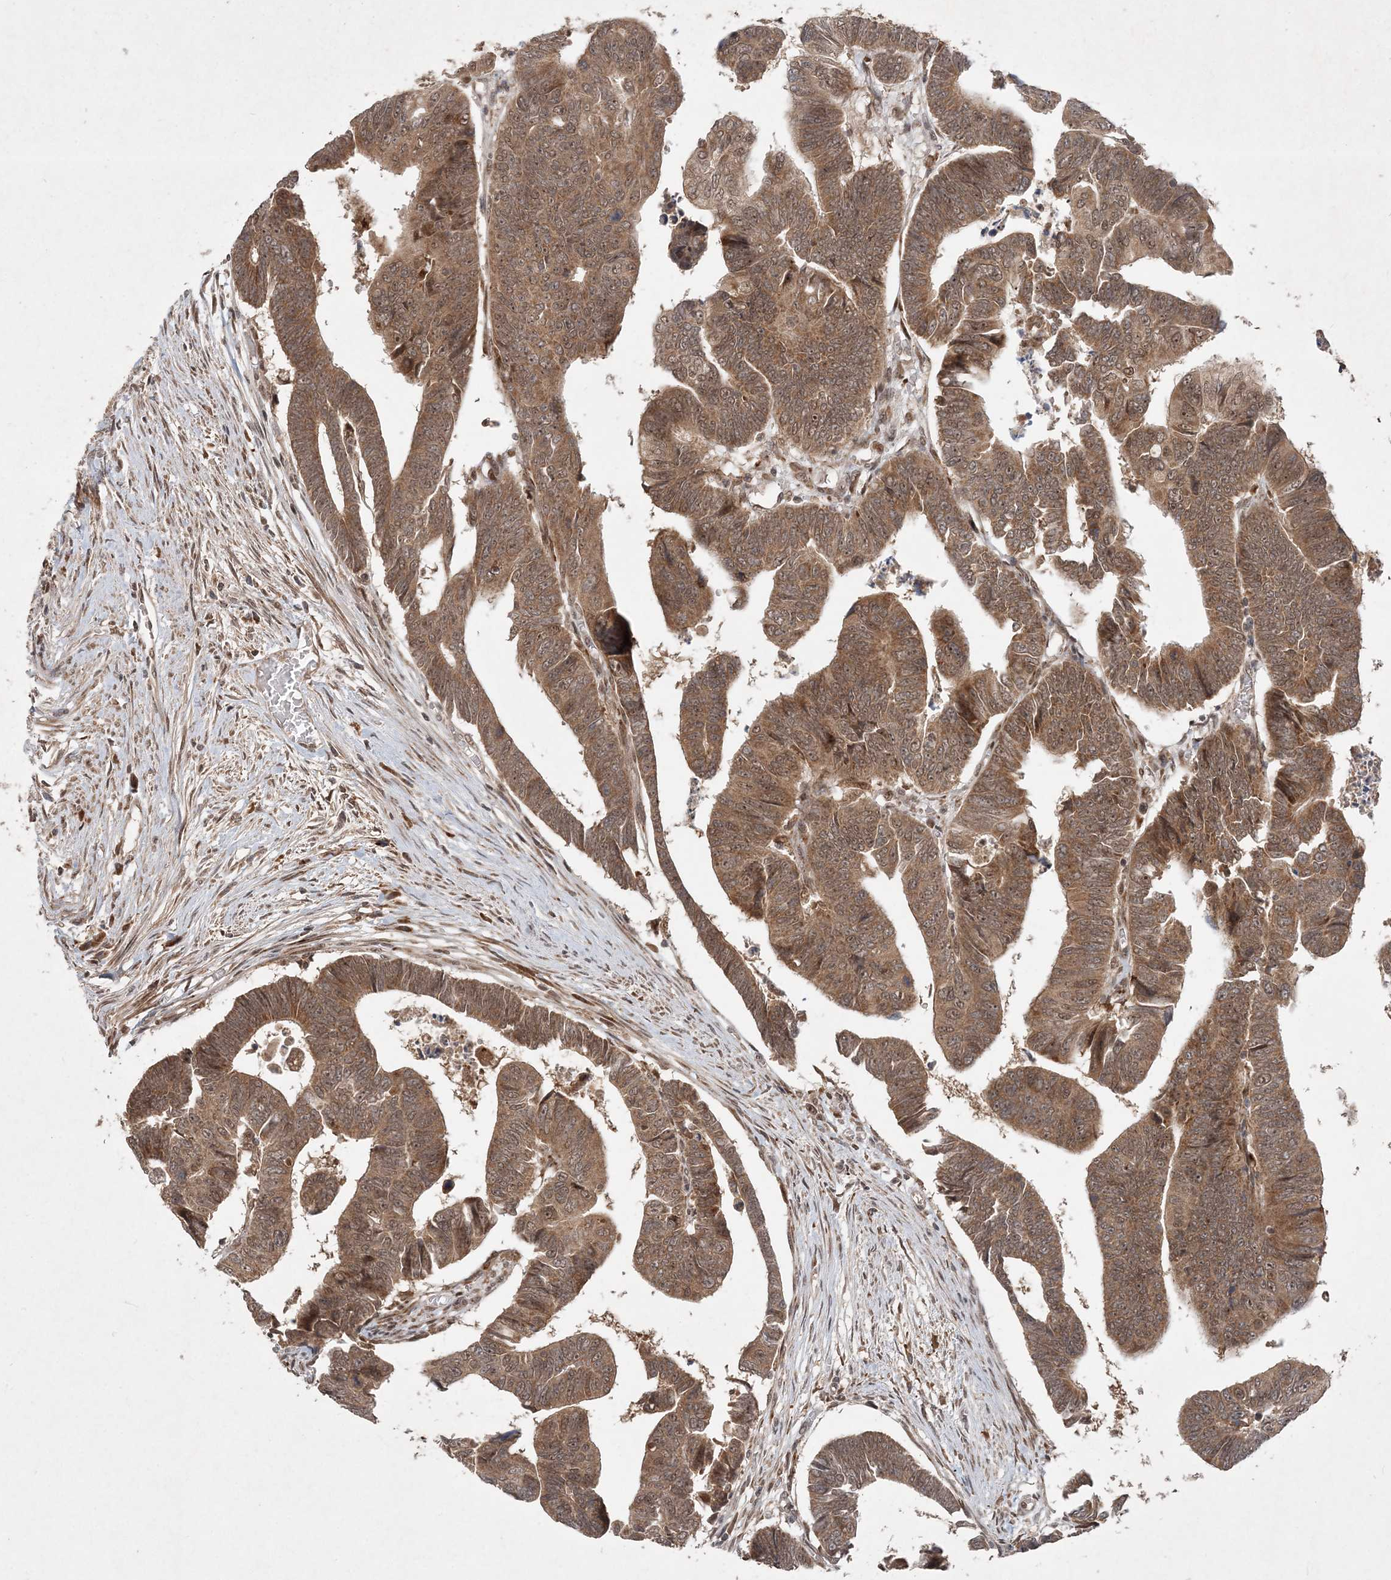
{"staining": {"intensity": "moderate", "quantity": ">75%", "location": "cytoplasmic/membranous,nuclear"}, "tissue": "colorectal cancer", "cell_type": "Tumor cells", "image_type": "cancer", "snomed": [{"axis": "morphology", "description": "Adenocarcinoma, NOS"}, {"axis": "topography", "description": "Rectum"}], "caption": "A photomicrograph of colorectal cancer (adenocarcinoma) stained for a protein displays moderate cytoplasmic/membranous and nuclear brown staining in tumor cells.", "gene": "UBR3", "patient": {"sex": "female", "age": 65}}